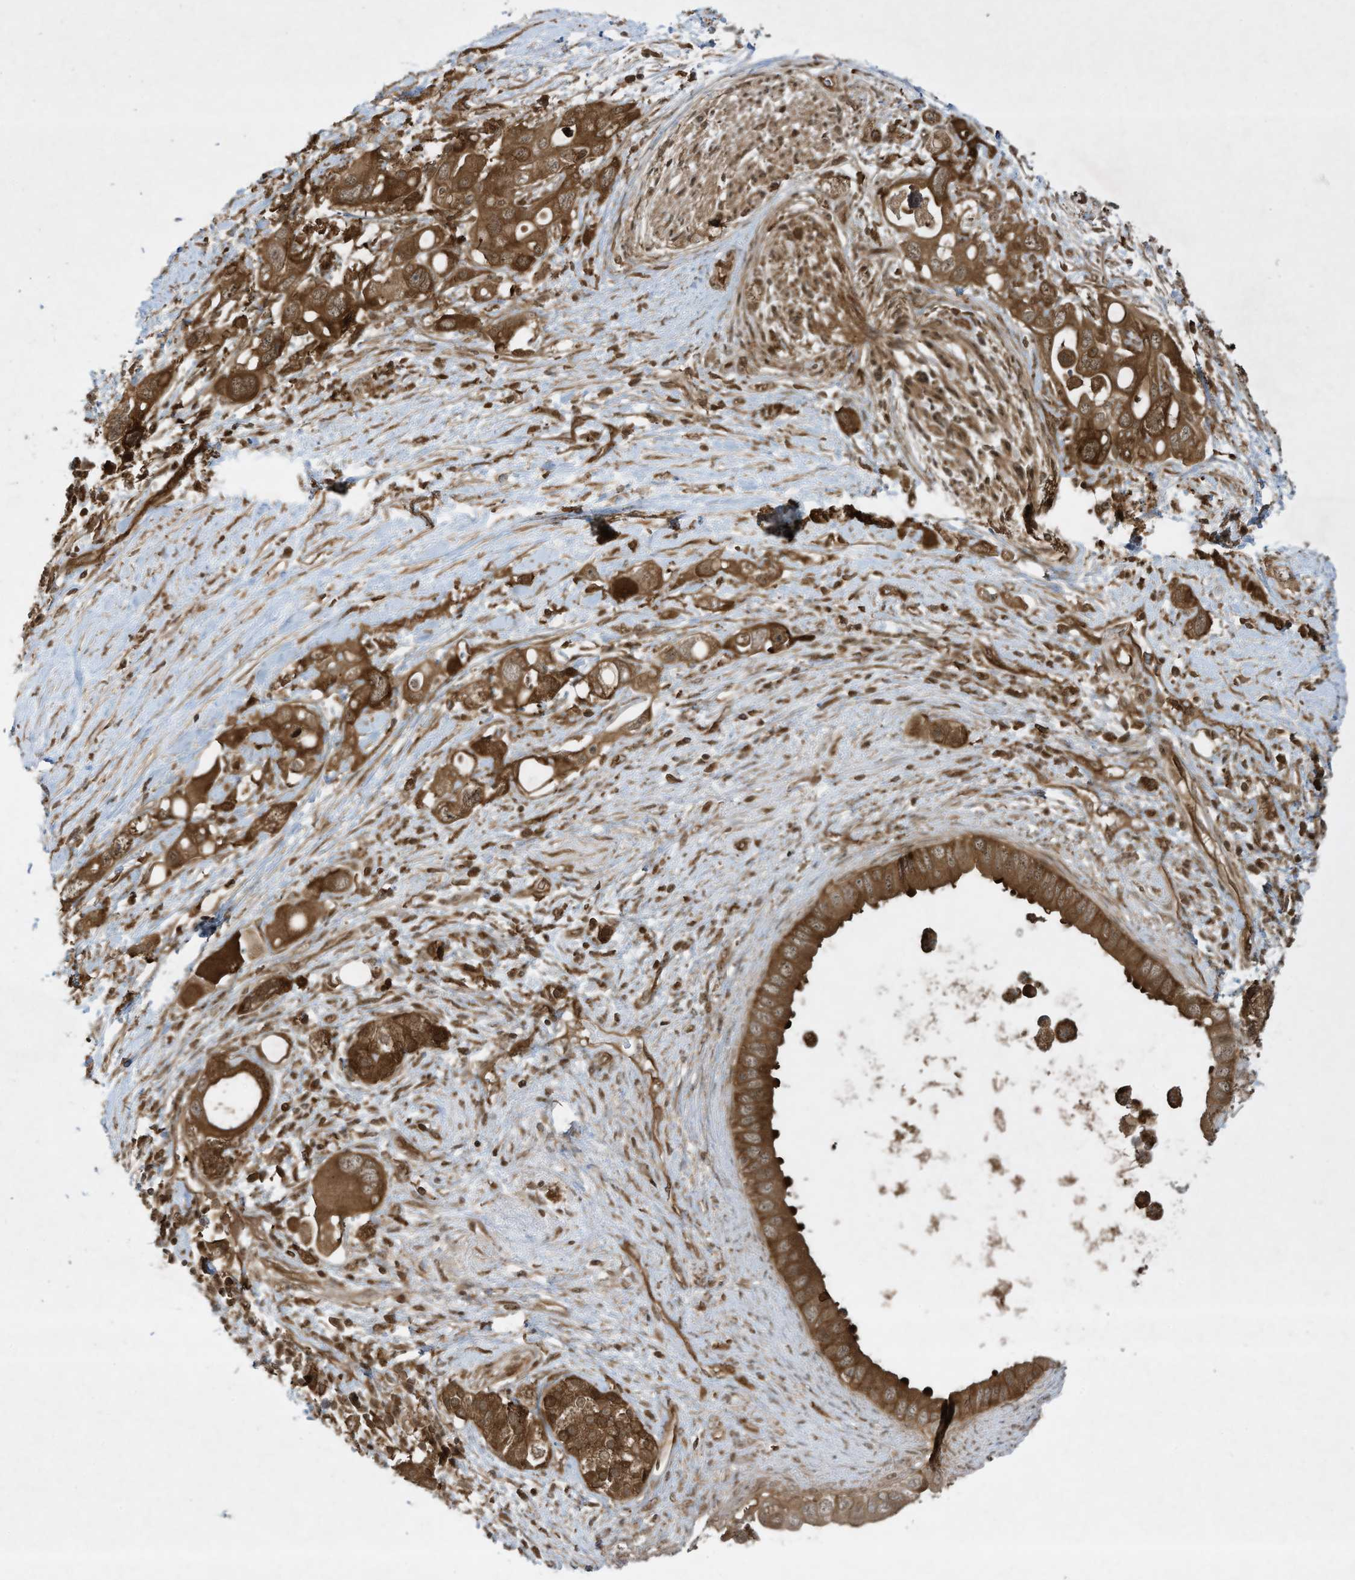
{"staining": {"intensity": "strong", "quantity": ">75%", "location": "cytoplasmic/membranous"}, "tissue": "pancreatic cancer", "cell_type": "Tumor cells", "image_type": "cancer", "snomed": [{"axis": "morphology", "description": "Adenocarcinoma, NOS"}, {"axis": "topography", "description": "Pancreas"}], "caption": "Human pancreatic cancer stained for a protein (brown) shows strong cytoplasmic/membranous positive expression in about >75% of tumor cells.", "gene": "CERT1", "patient": {"sex": "female", "age": 56}}